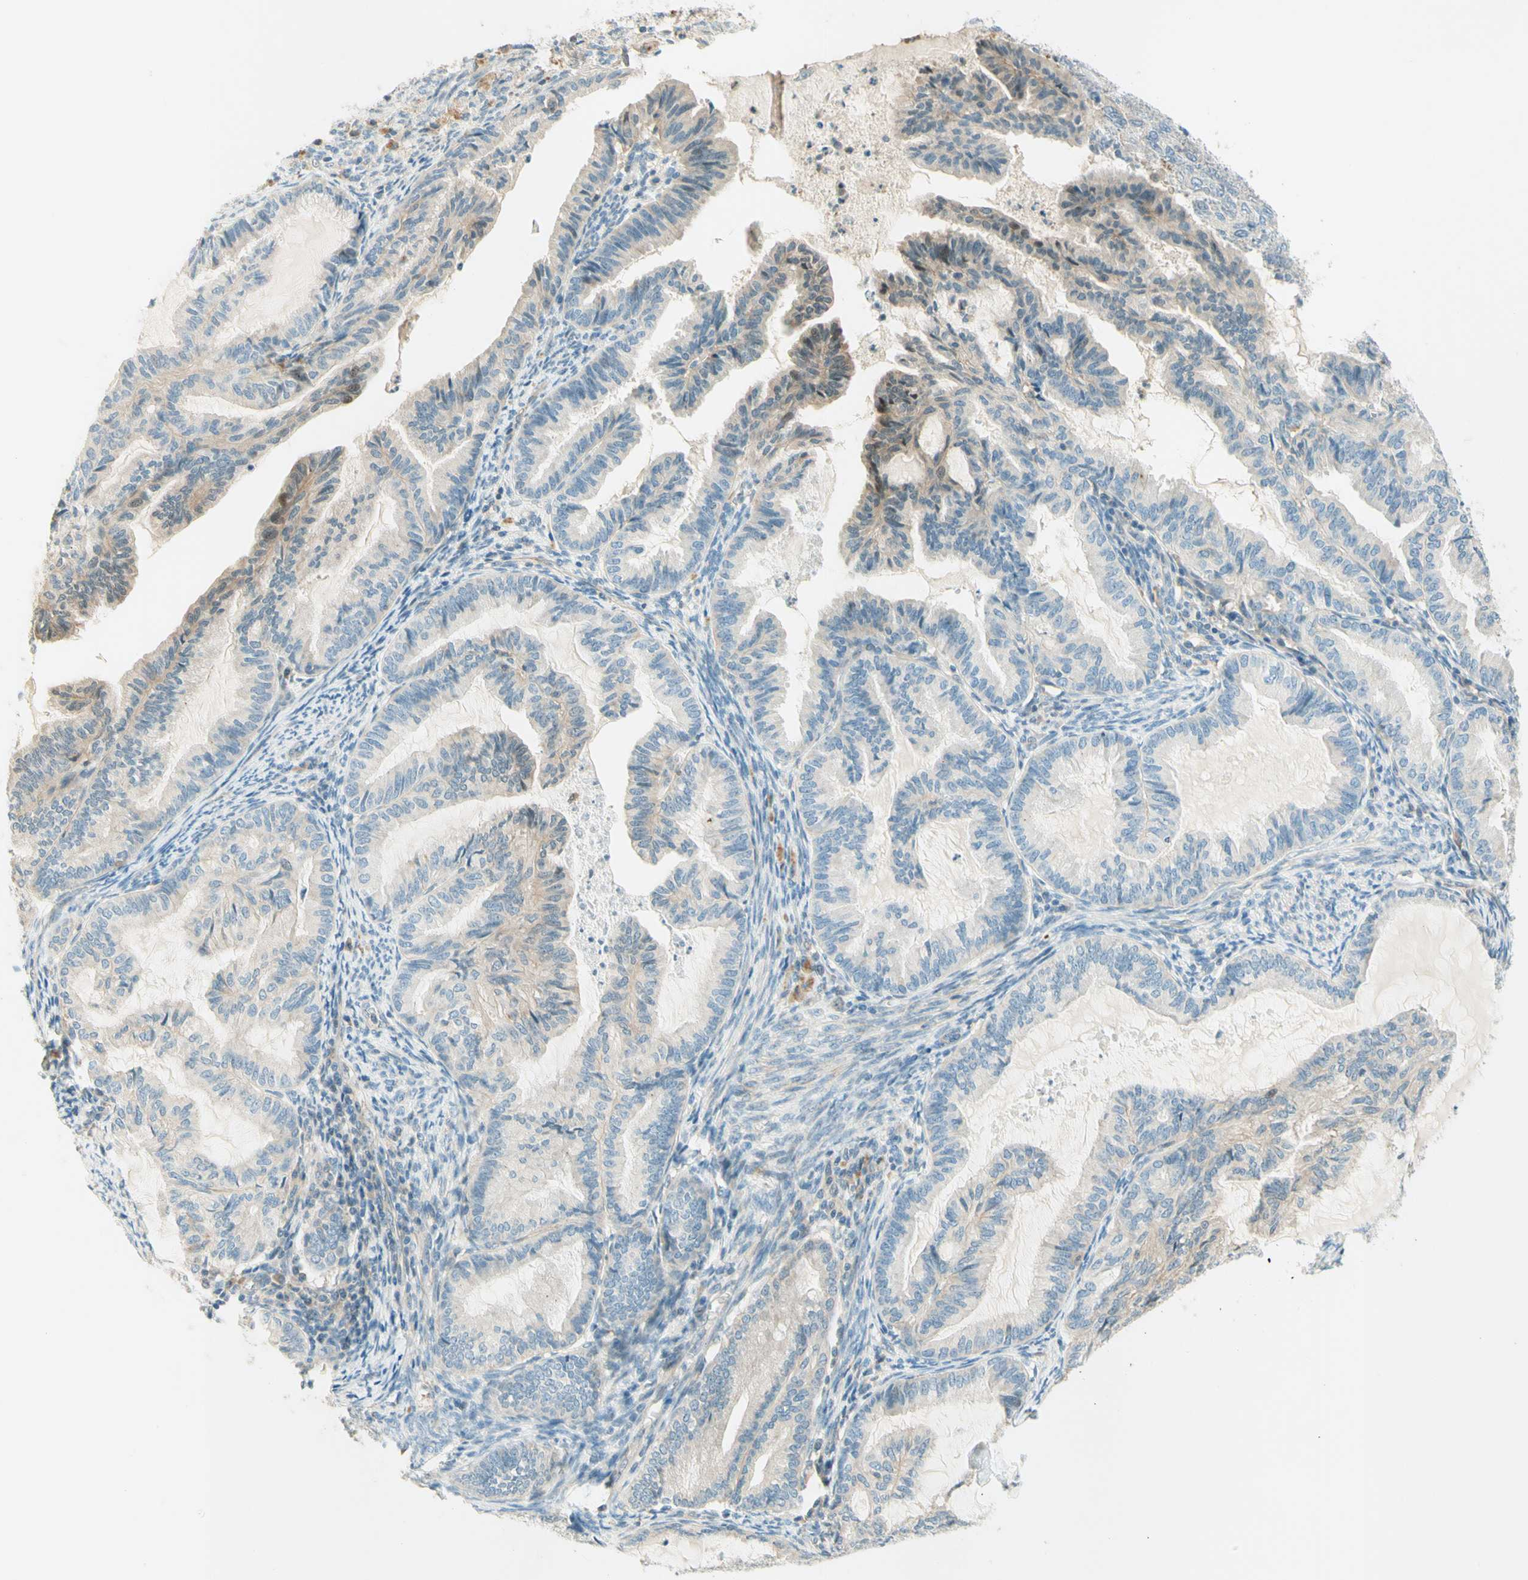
{"staining": {"intensity": "moderate", "quantity": "<25%", "location": "cytoplasmic/membranous"}, "tissue": "cervical cancer", "cell_type": "Tumor cells", "image_type": "cancer", "snomed": [{"axis": "morphology", "description": "Normal tissue, NOS"}, {"axis": "morphology", "description": "Adenocarcinoma, NOS"}, {"axis": "topography", "description": "Cervix"}, {"axis": "topography", "description": "Endometrium"}], "caption": "An immunohistochemistry micrograph of neoplastic tissue is shown. Protein staining in brown shows moderate cytoplasmic/membranous positivity in cervical cancer (adenocarcinoma) within tumor cells.", "gene": "PROM1", "patient": {"sex": "female", "age": 86}}